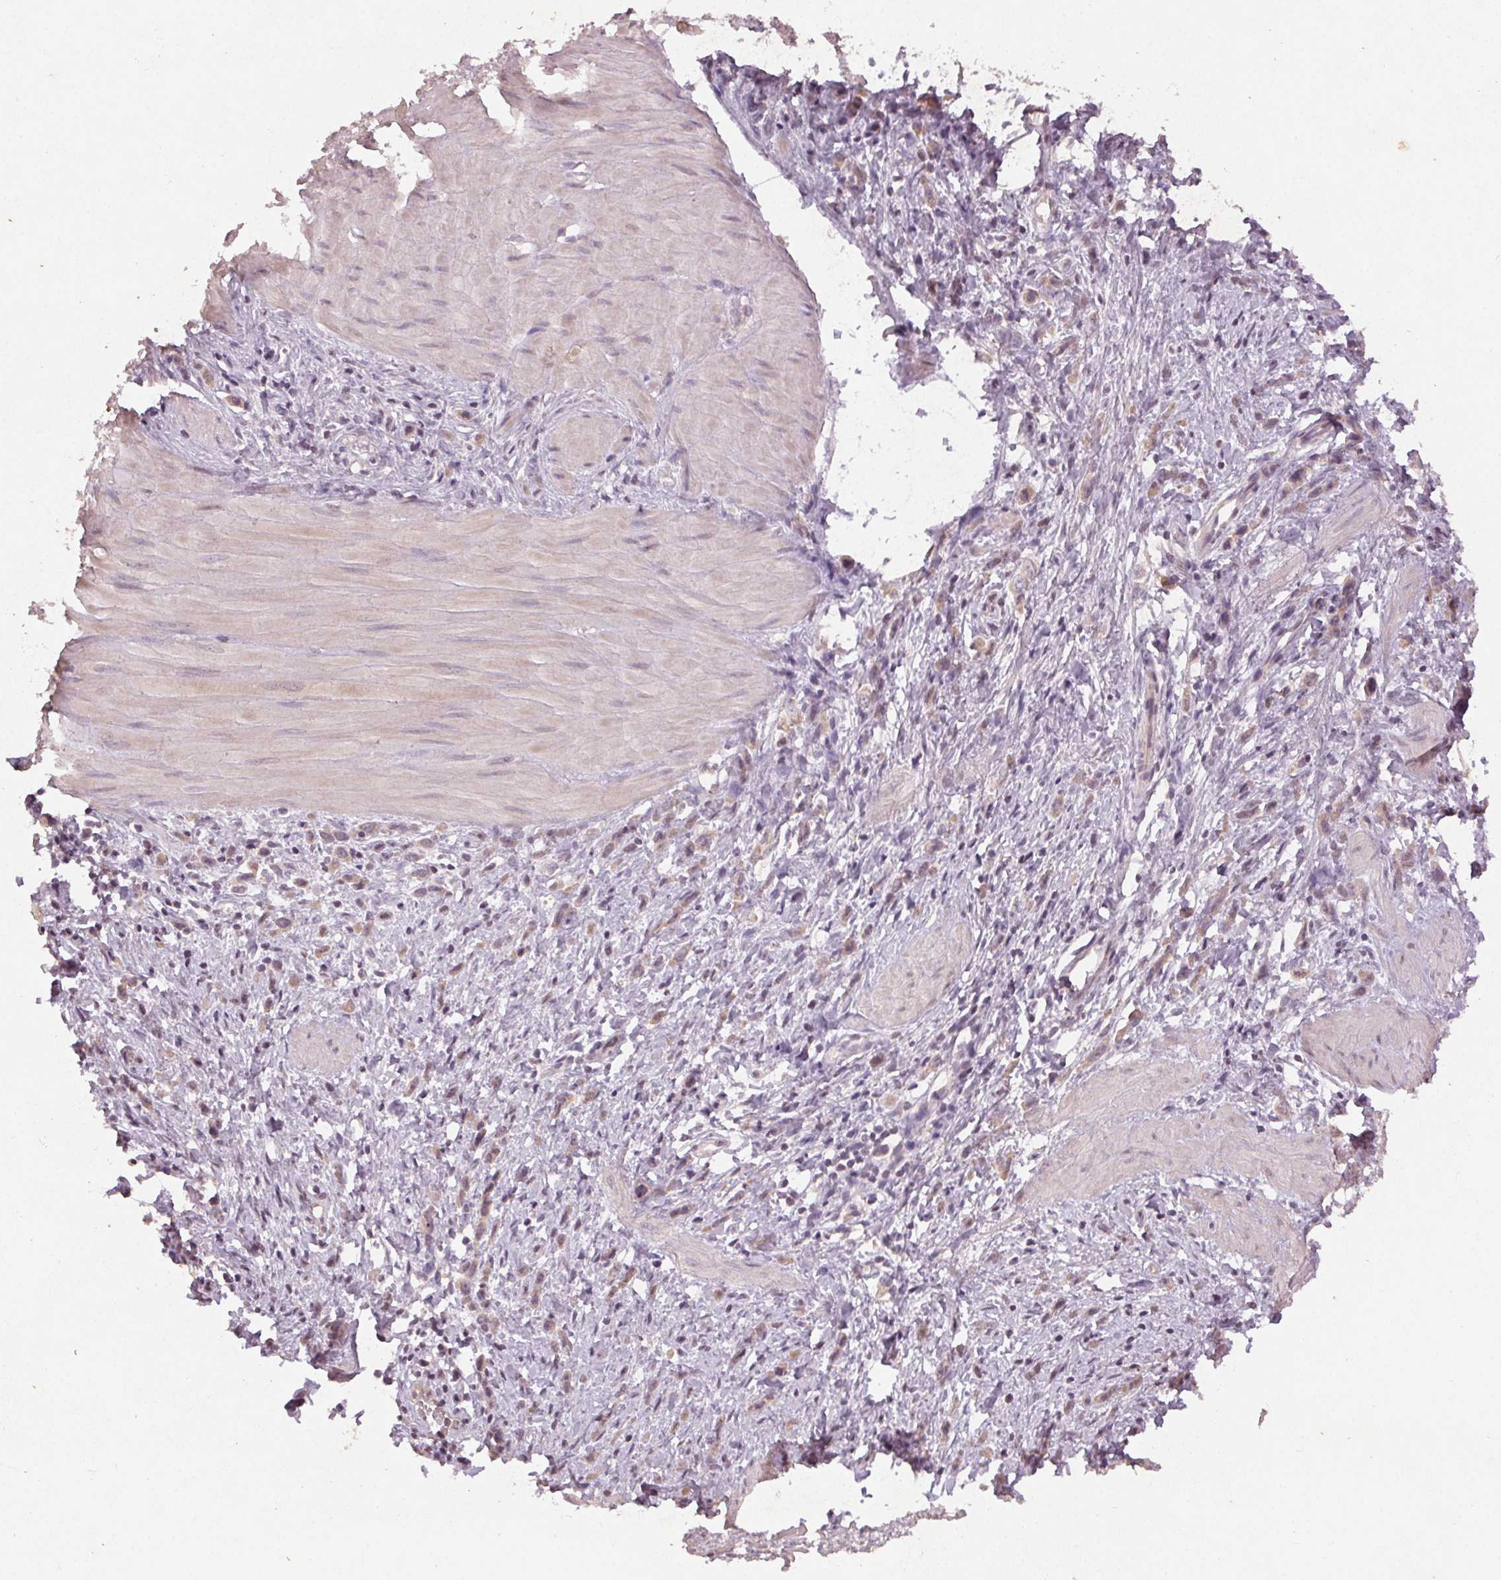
{"staining": {"intensity": "weak", "quantity": "25%-75%", "location": "cytoplasmic/membranous"}, "tissue": "stomach cancer", "cell_type": "Tumor cells", "image_type": "cancer", "snomed": [{"axis": "morphology", "description": "Adenocarcinoma, NOS"}, {"axis": "topography", "description": "Stomach"}], "caption": "Immunohistochemistry (IHC) micrograph of neoplastic tissue: human stomach adenocarcinoma stained using immunohistochemistry displays low levels of weak protein expression localized specifically in the cytoplasmic/membranous of tumor cells, appearing as a cytoplasmic/membranous brown color.", "gene": "KLRC3", "patient": {"sex": "male", "age": 47}}